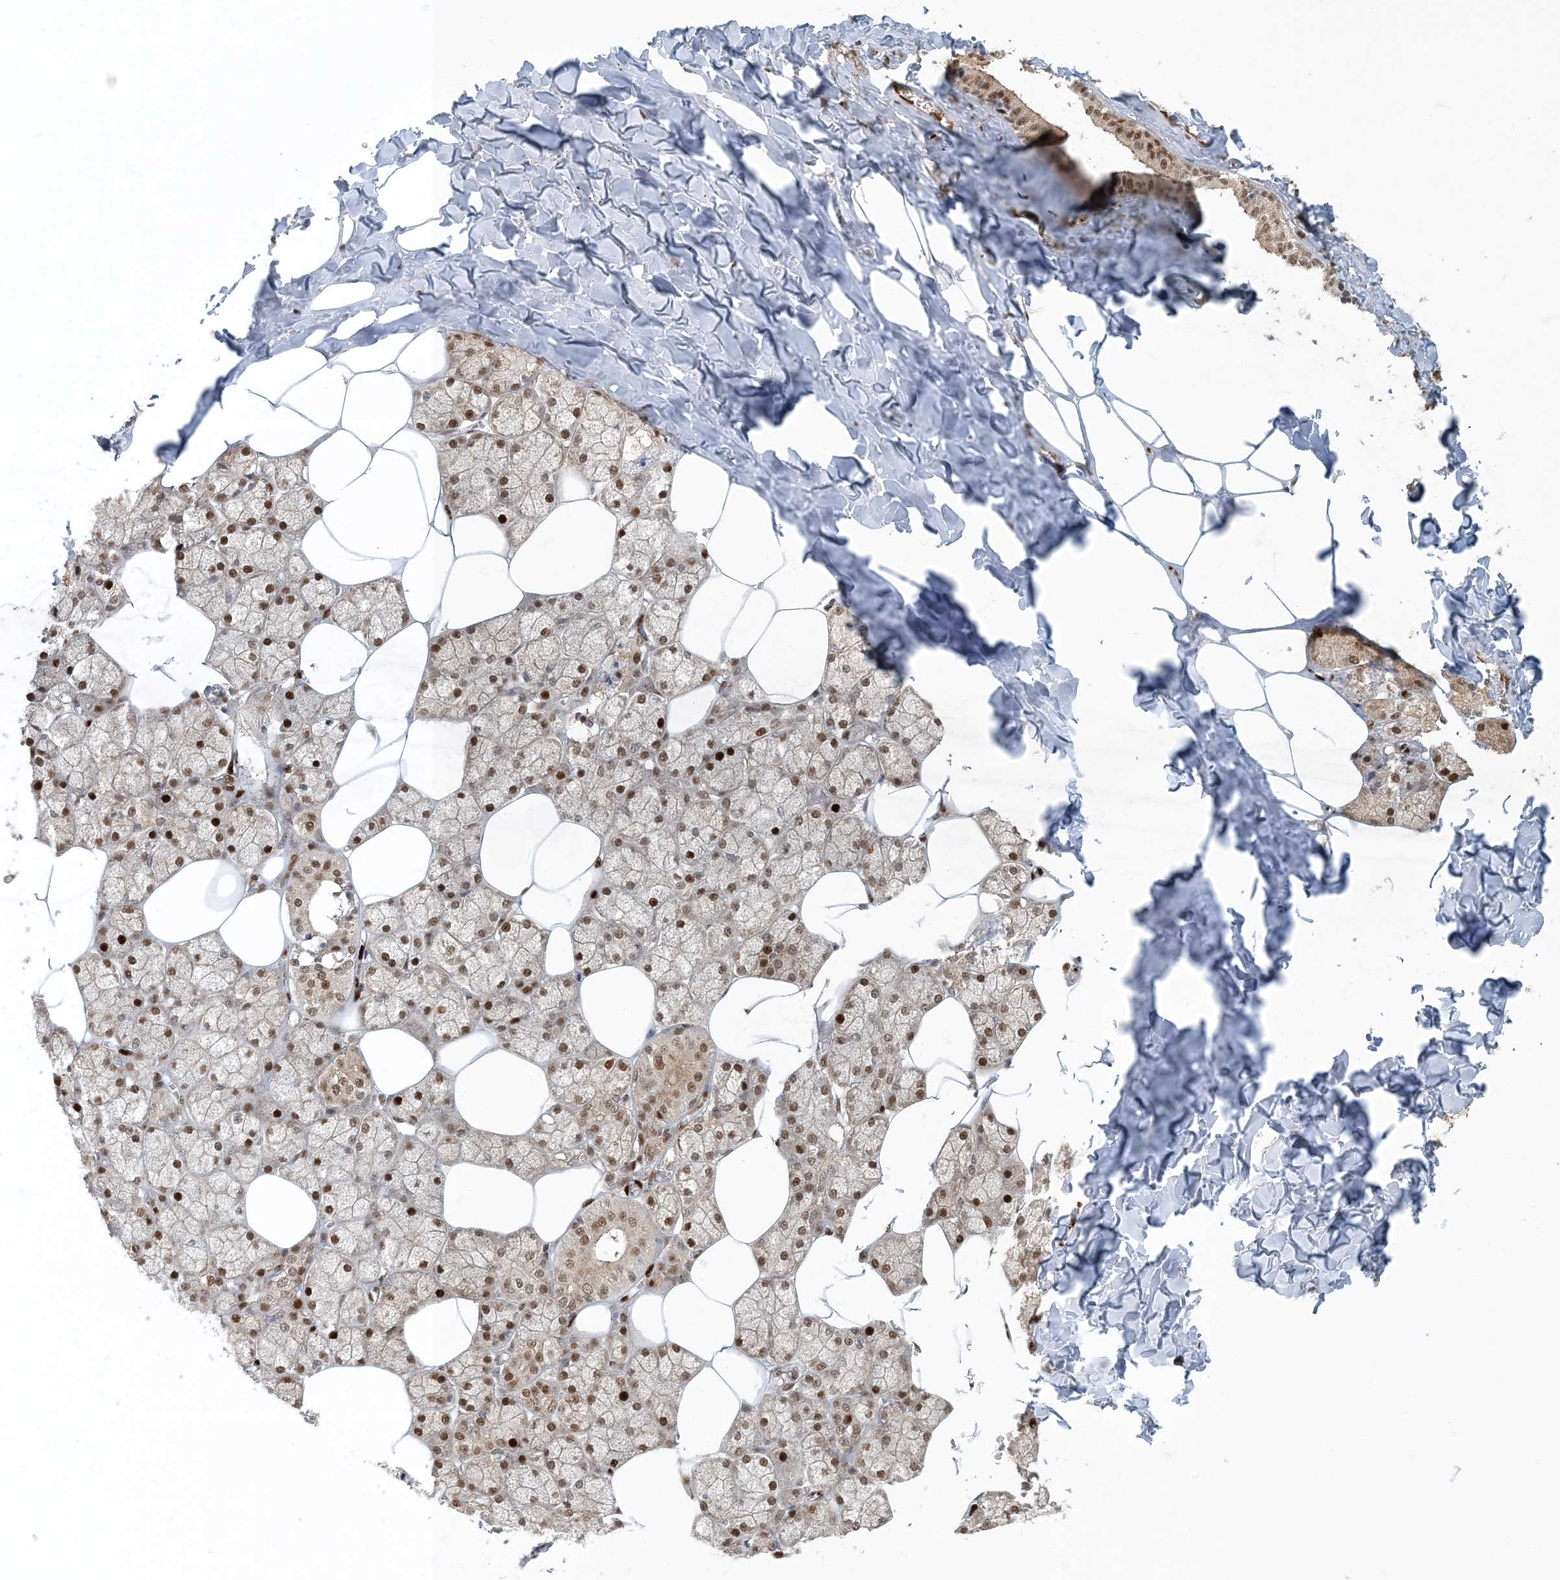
{"staining": {"intensity": "strong", "quantity": ">75%", "location": "cytoplasmic/membranous,nuclear"}, "tissue": "salivary gland", "cell_type": "Glandular cells", "image_type": "normal", "snomed": [{"axis": "morphology", "description": "Normal tissue, NOS"}, {"axis": "topography", "description": "Salivary gland"}], "caption": "Immunohistochemical staining of normal salivary gland demonstrates >75% levels of strong cytoplasmic/membranous,nuclear protein positivity in about >75% of glandular cells. (DAB IHC, brown staining for protein, blue staining for nuclei).", "gene": "MBD1", "patient": {"sex": "male", "age": 62}}